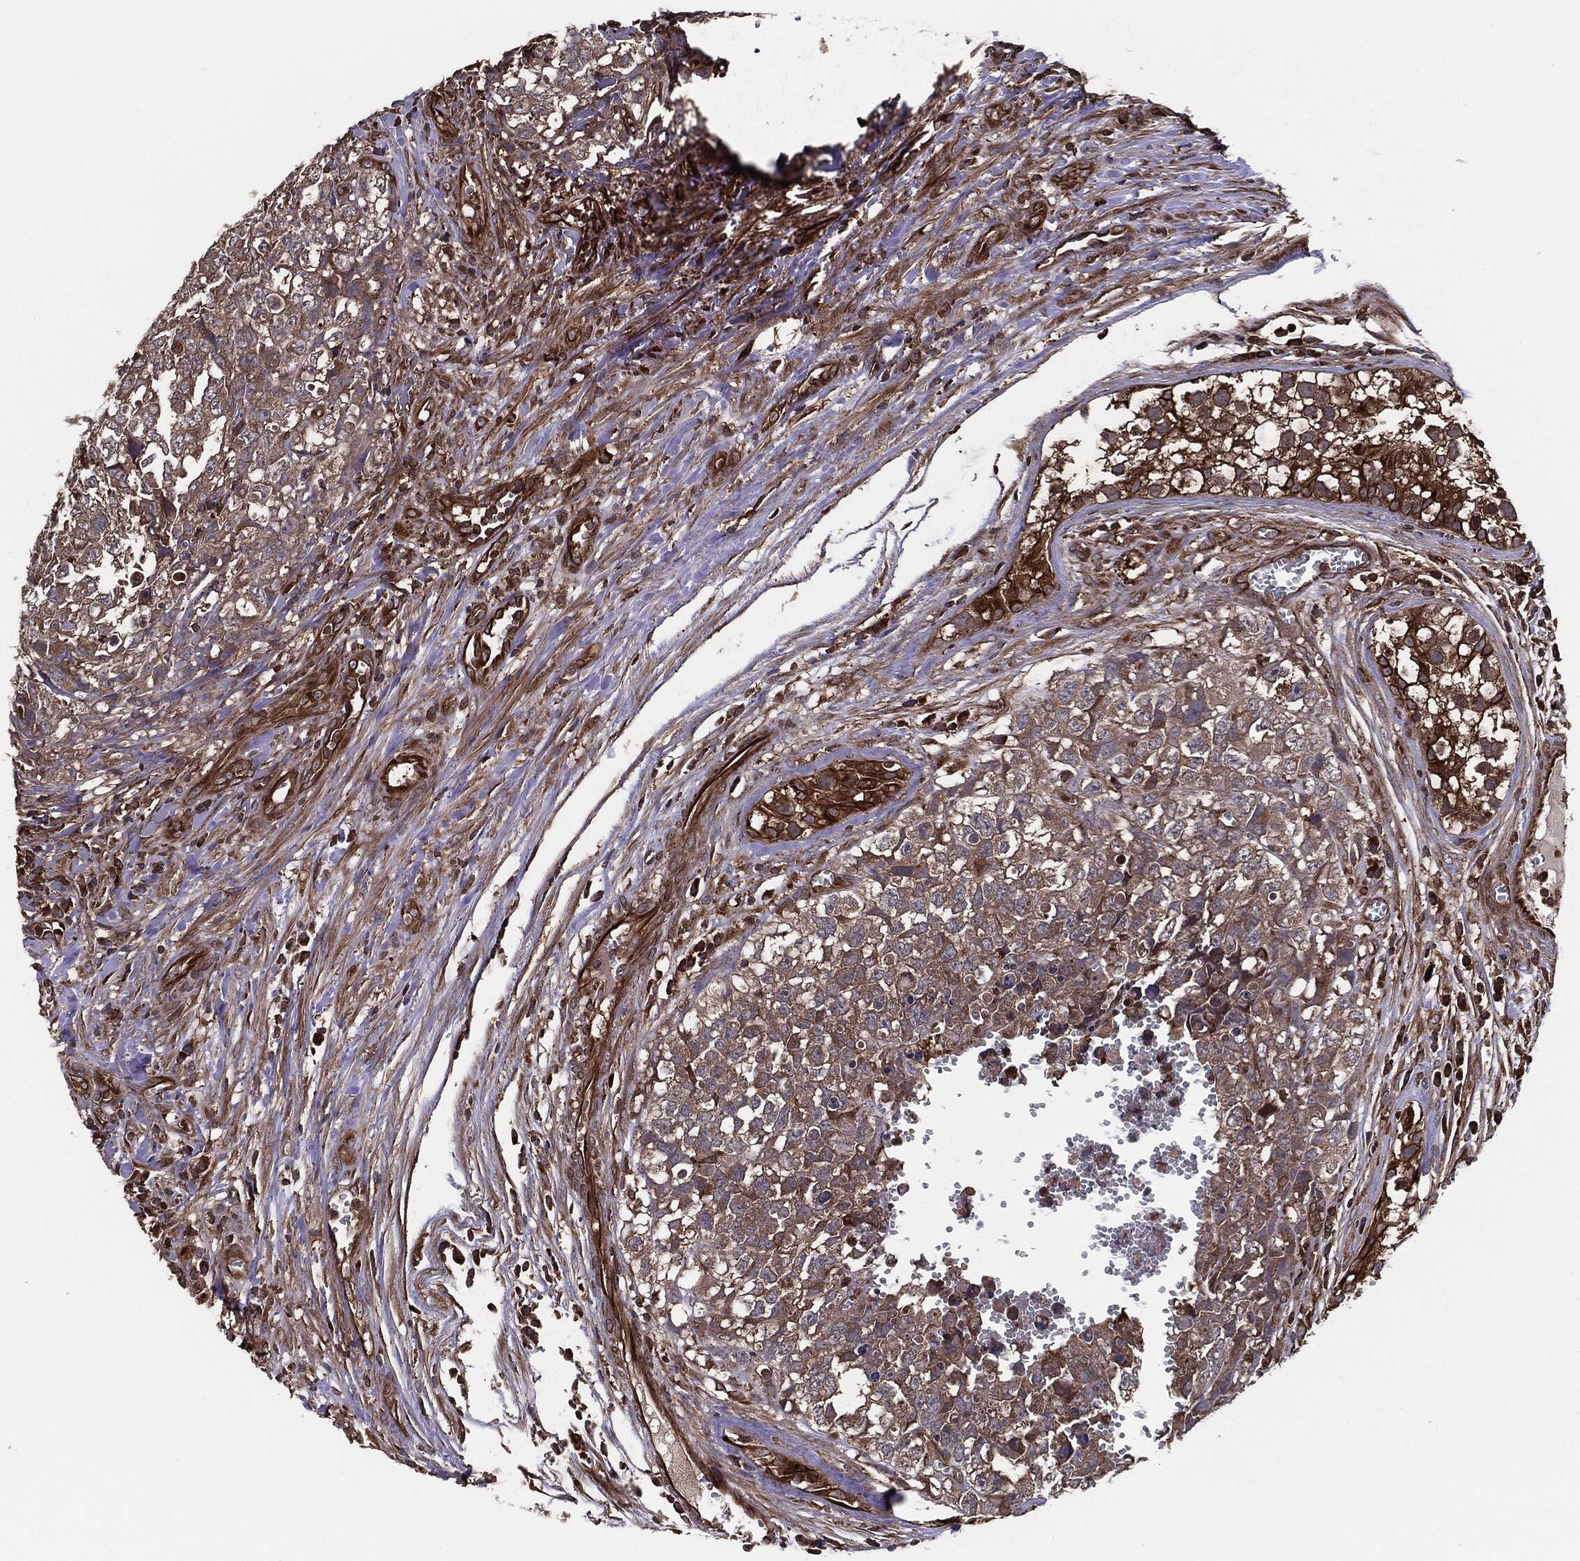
{"staining": {"intensity": "moderate", "quantity": ">75%", "location": "cytoplasmic/membranous"}, "tissue": "testis cancer", "cell_type": "Tumor cells", "image_type": "cancer", "snomed": [{"axis": "morphology", "description": "Carcinoma, Embryonal, NOS"}, {"axis": "topography", "description": "Testis"}], "caption": "Testis cancer (embryonal carcinoma) tissue shows moderate cytoplasmic/membranous staining in approximately >75% of tumor cells, visualized by immunohistochemistry. The staining was performed using DAB to visualize the protein expression in brown, while the nuclei were stained in blue with hematoxylin (Magnification: 20x).", "gene": "RAP1GDS1", "patient": {"sex": "male", "age": 23}}